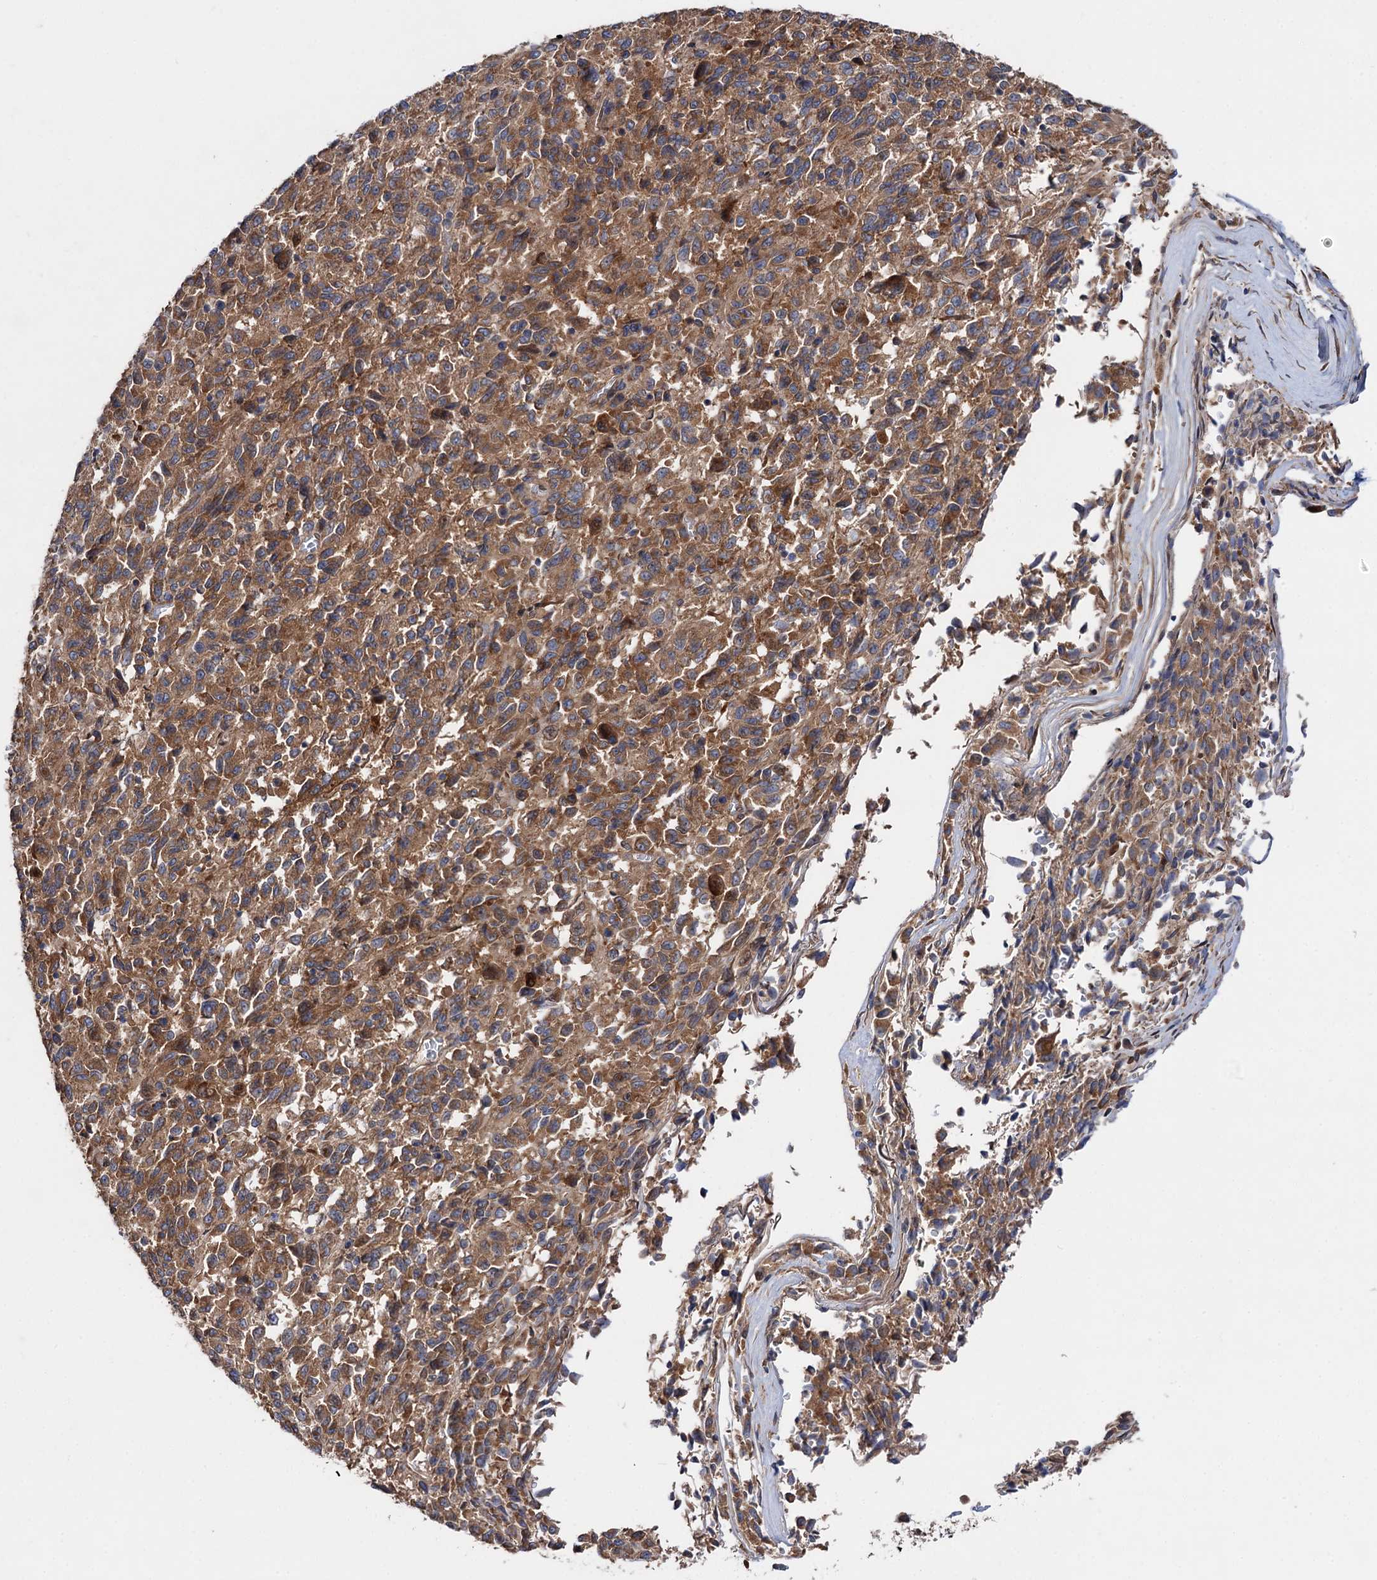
{"staining": {"intensity": "moderate", "quantity": ">75%", "location": "cytoplasmic/membranous"}, "tissue": "melanoma", "cell_type": "Tumor cells", "image_type": "cancer", "snomed": [{"axis": "morphology", "description": "Malignant melanoma, Metastatic site"}, {"axis": "topography", "description": "Lung"}], "caption": "High-power microscopy captured an immunohistochemistry image of malignant melanoma (metastatic site), revealing moderate cytoplasmic/membranous positivity in about >75% of tumor cells.", "gene": "NAA25", "patient": {"sex": "male", "age": 64}}